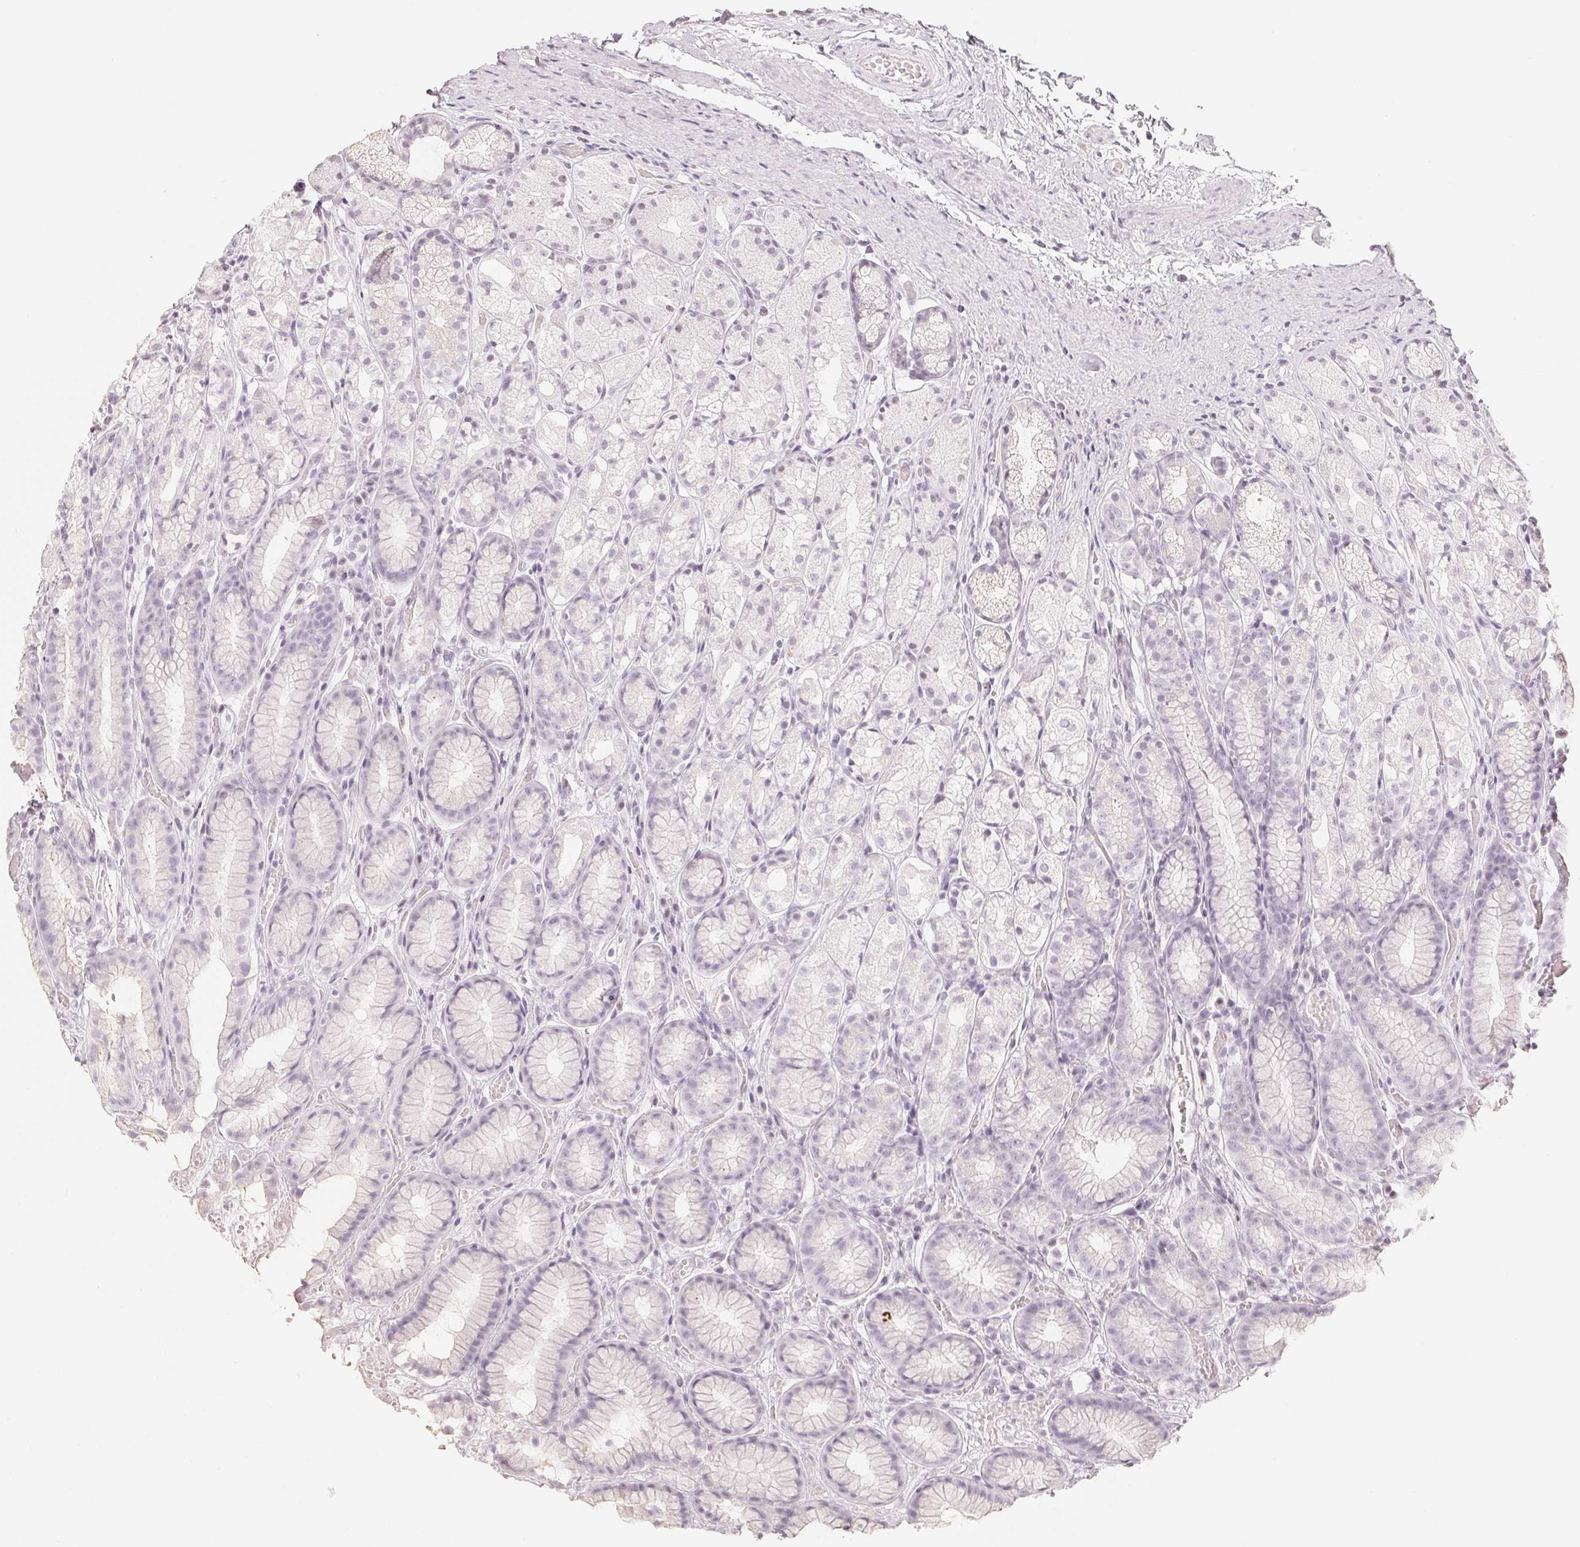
{"staining": {"intensity": "negative", "quantity": "none", "location": "none"}, "tissue": "stomach", "cell_type": "Glandular cells", "image_type": "normal", "snomed": [{"axis": "morphology", "description": "Normal tissue, NOS"}, {"axis": "topography", "description": "Stomach"}], "caption": "DAB (3,3'-diaminobenzidine) immunohistochemical staining of benign stomach shows no significant staining in glandular cells. Brightfield microscopy of immunohistochemistry stained with DAB (3,3'-diaminobenzidine) (brown) and hematoxylin (blue), captured at high magnification.", "gene": "SLC22A8", "patient": {"sex": "male", "age": 70}}